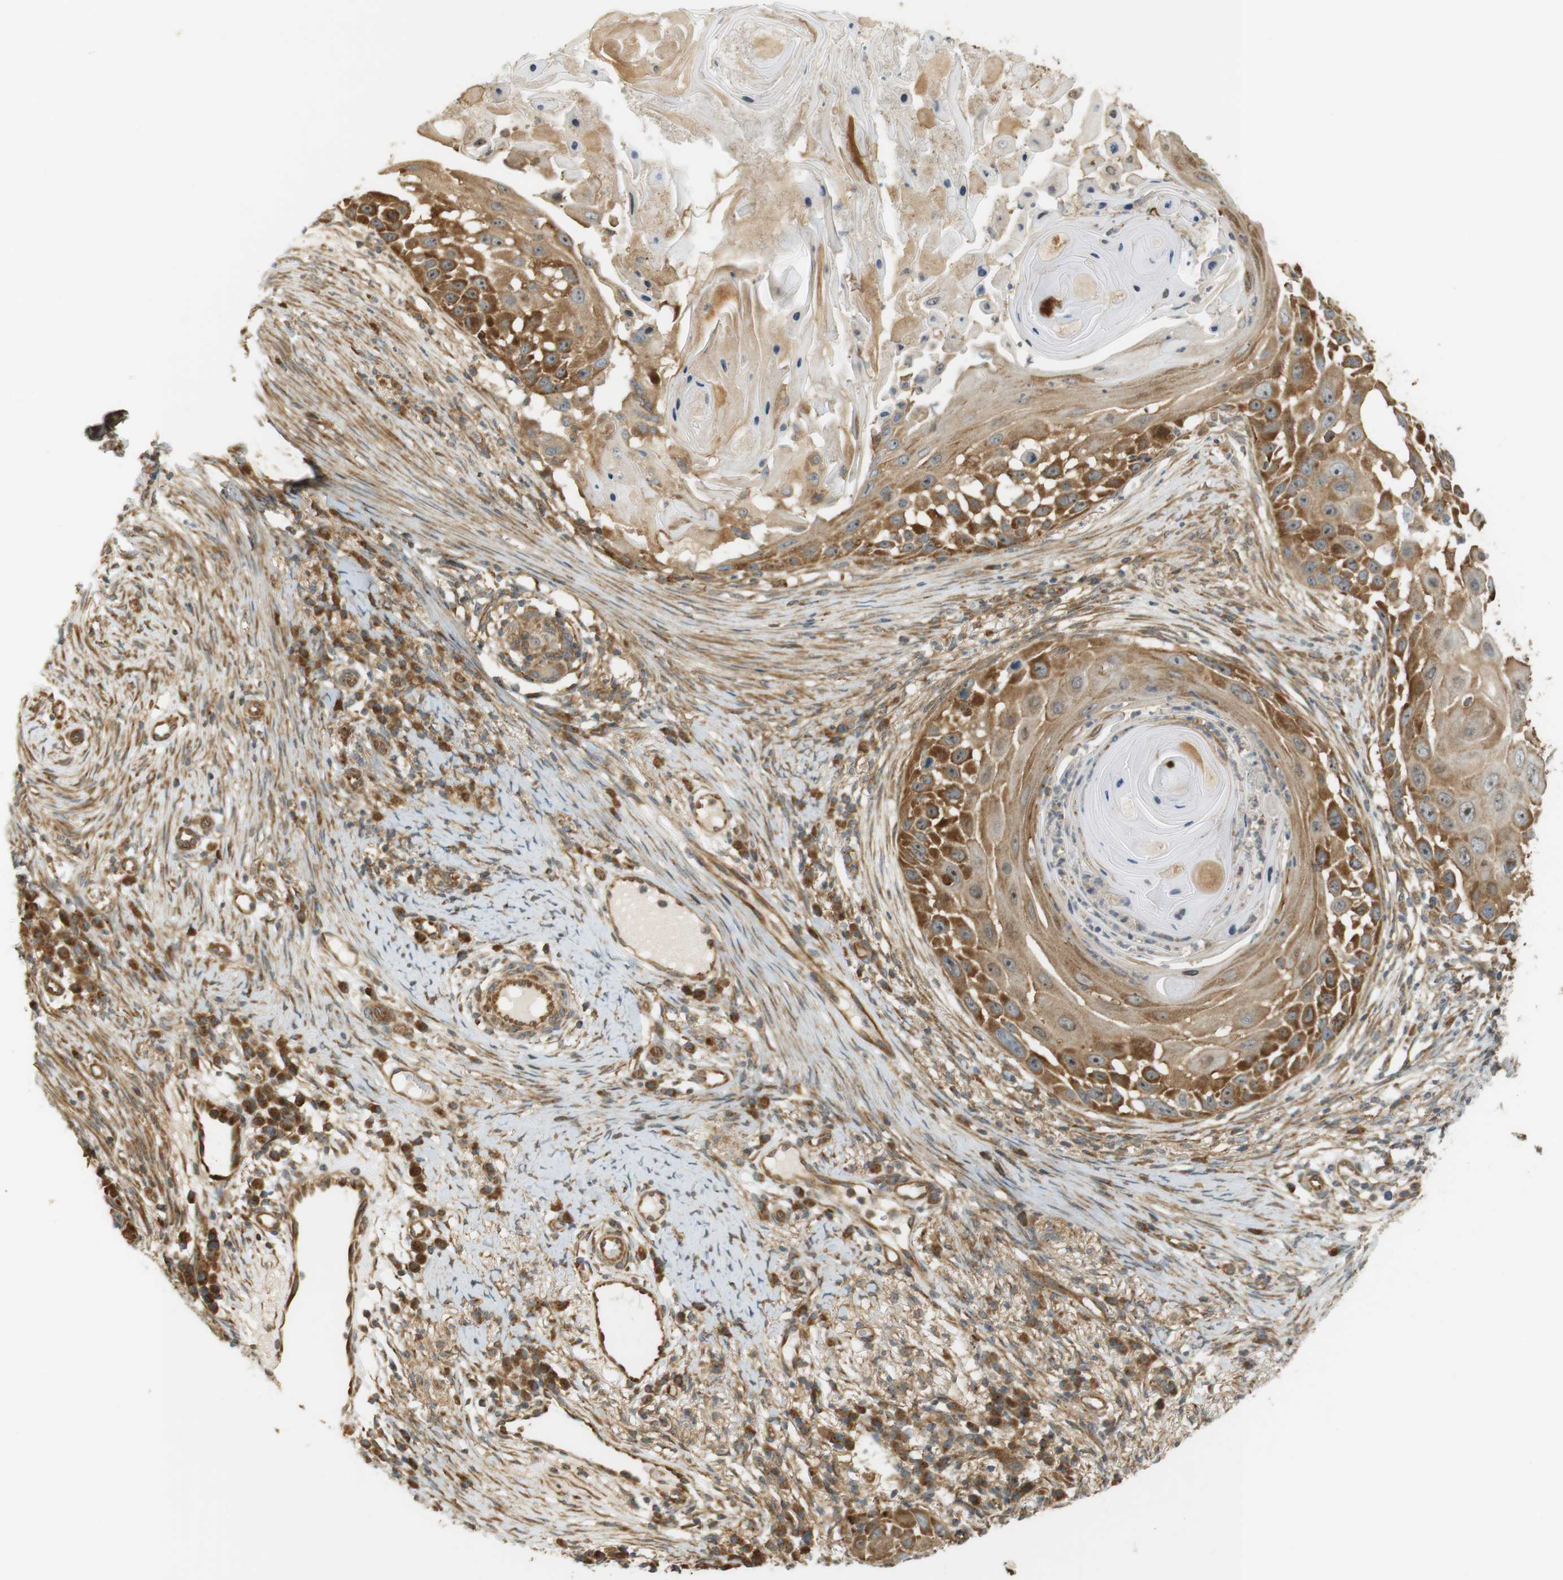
{"staining": {"intensity": "moderate", "quantity": ">75%", "location": "cytoplasmic/membranous,nuclear"}, "tissue": "skin cancer", "cell_type": "Tumor cells", "image_type": "cancer", "snomed": [{"axis": "morphology", "description": "Squamous cell carcinoma, NOS"}, {"axis": "topography", "description": "Skin"}], "caption": "This is a photomicrograph of IHC staining of squamous cell carcinoma (skin), which shows moderate staining in the cytoplasmic/membranous and nuclear of tumor cells.", "gene": "PA2G4", "patient": {"sex": "female", "age": 44}}